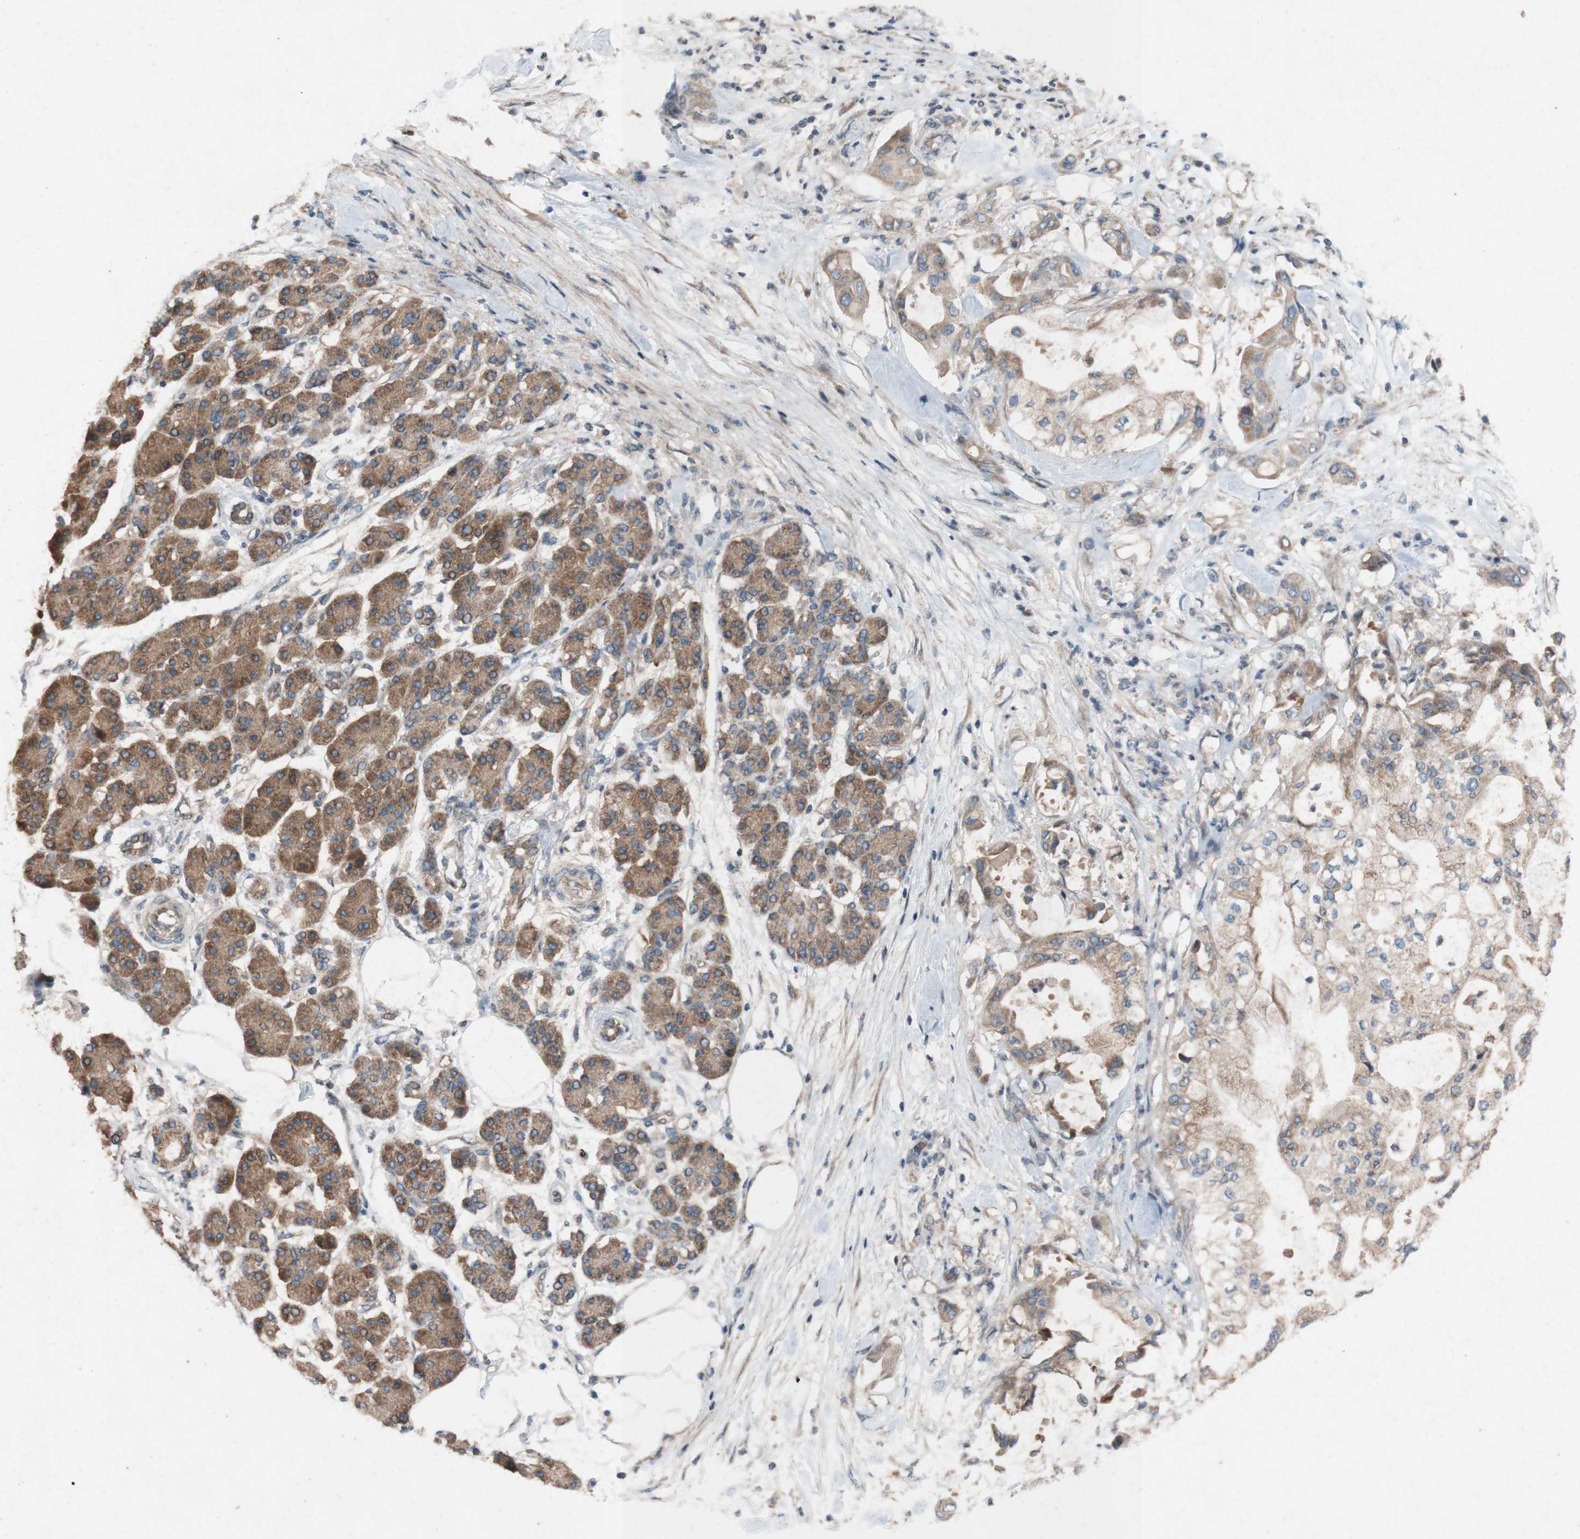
{"staining": {"intensity": "moderate", "quantity": ">75%", "location": "cytoplasmic/membranous"}, "tissue": "pancreatic cancer", "cell_type": "Tumor cells", "image_type": "cancer", "snomed": [{"axis": "morphology", "description": "Adenocarcinoma, NOS"}, {"axis": "morphology", "description": "Adenocarcinoma, metastatic, NOS"}, {"axis": "topography", "description": "Lymph node"}, {"axis": "topography", "description": "Pancreas"}, {"axis": "topography", "description": "Duodenum"}], "caption": "High-power microscopy captured an immunohistochemistry (IHC) micrograph of pancreatic cancer (metastatic adenocarcinoma), revealing moderate cytoplasmic/membranous positivity in about >75% of tumor cells.", "gene": "TST", "patient": {"sex": "female", "age": 64}}